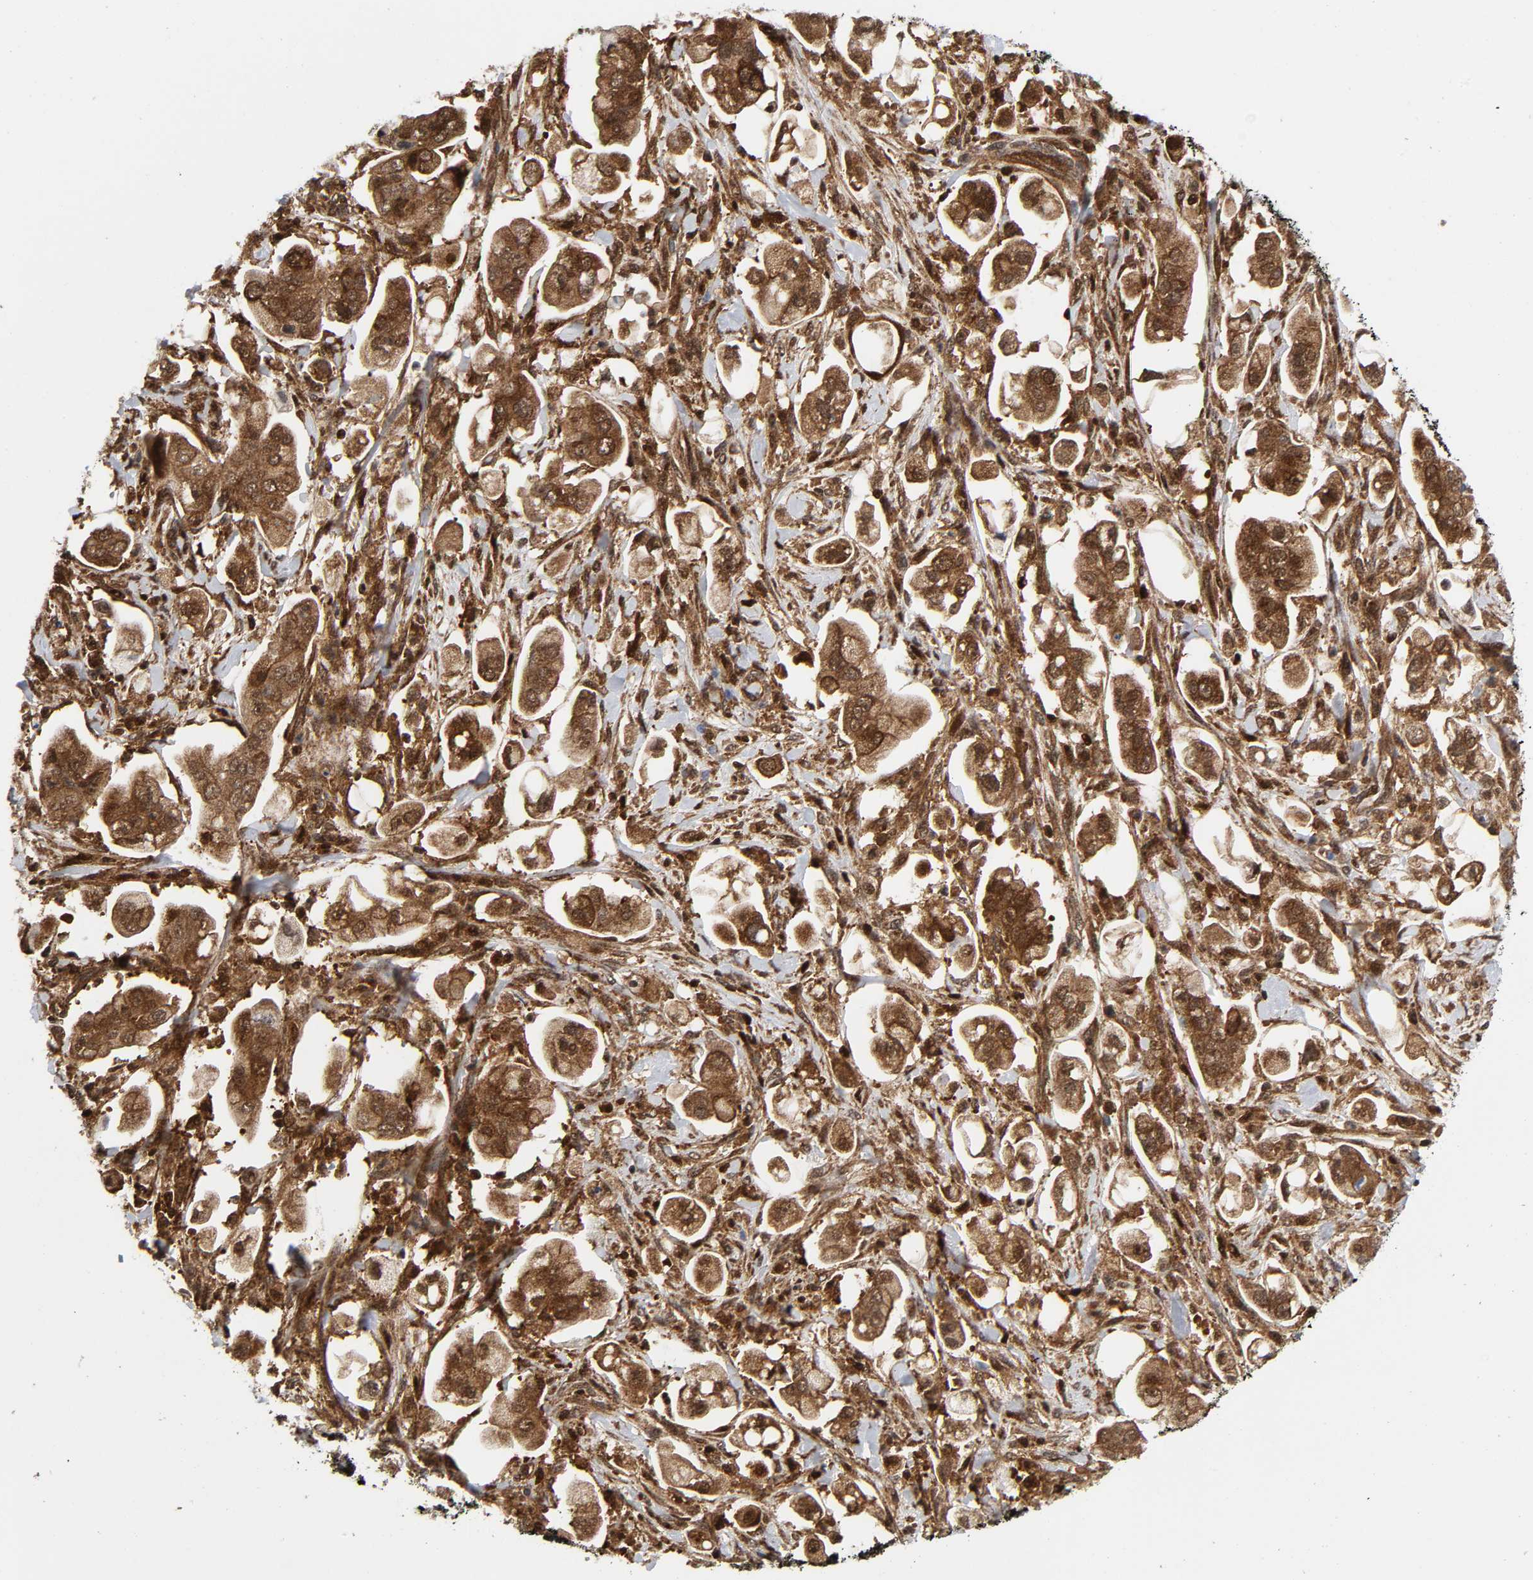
{"staining": {"intensity": "moderate", "quantity": ">75%", "location": "cytoplasmic/membranous"}, "tissue": "stomach cancer", "cell_type": "Tumor cells", "image_type": "cancer", "snomed": [{"axis": "morphology", "description": "Adenocarcinoma, NOS"}, {"axis": "topography", "description": "Stomach"}], "caption": "Immunohistochemistry (IHC) image of adenocarcinoma (stomach) stained for a protein (brown), which shows medium levels of moderate cytoplasmic/membranous staining in approximately >75% of tumor cells.", "gene": "MAPK1", "patient": {"sex": "male", "age": 62}}